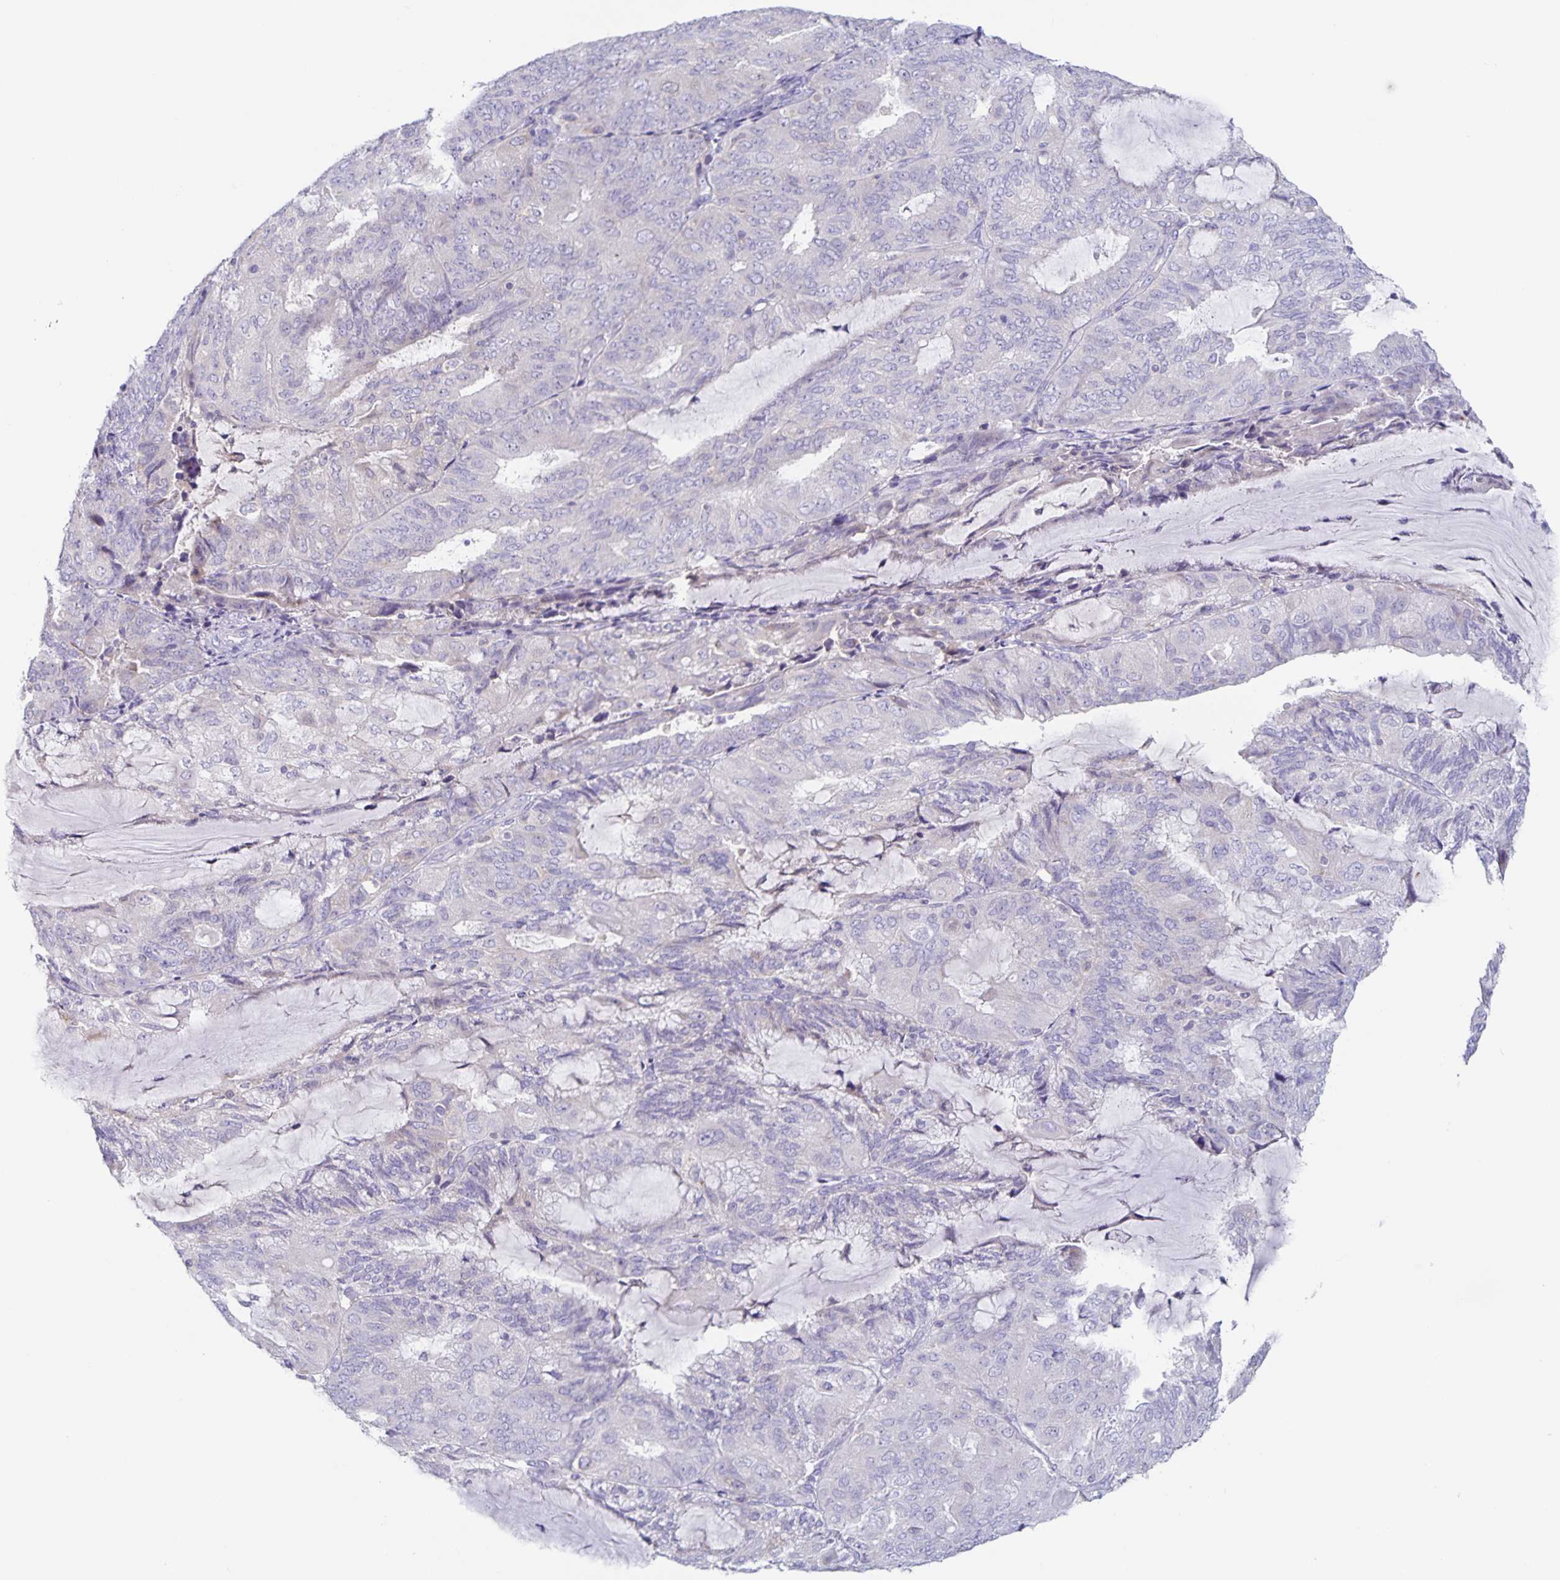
{"staining": {"intensity": "negative", "quantity": "none", "location": "none"}, "tissue": "endometrial cancer", "cell_type": "Tumor cells", "image_type": "cancer", "snomed": [{"axis": "morphology", "description": "Adenocarcinoma, NOS"}, {"axis": "topography", "description": "Endometrium"}], "caption": "Immunohistochemistry histopathology image of neoplastic tissue: endometrial cancer stained with DAB (3,3'-diaminobenzidine) displays no significant protein staining in tumor cells.", "gene": "RPL36A", "patient": {"sex": "female", "age": 81}}